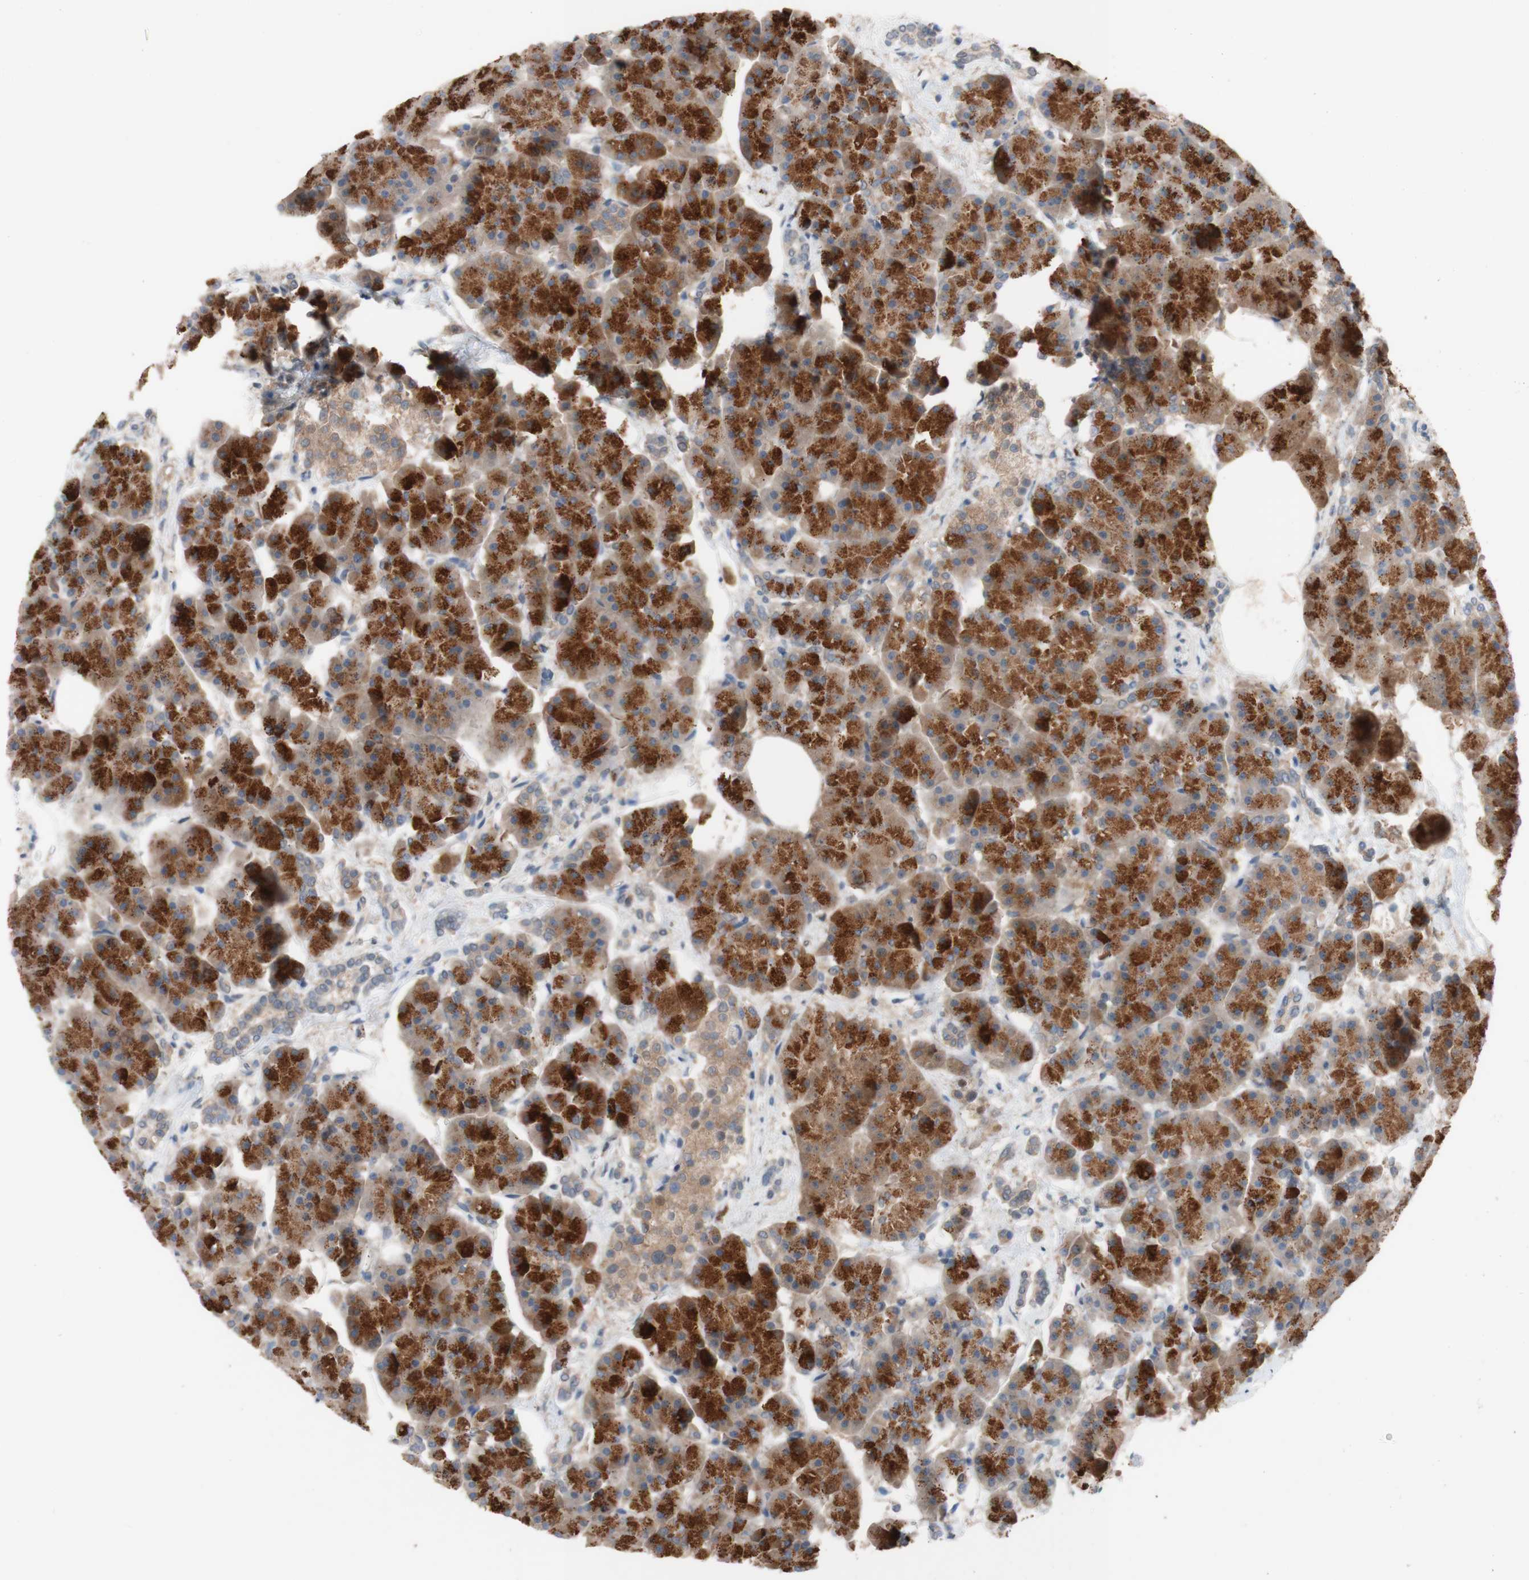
{"staining": {"intensity": "strong", "quantity": ">75%", "location": "cytoplasmic/membranous"}, "tissue": "pancreas", "cell_type": "Exocrine glandular cells", "image_type": "normal", "snomed": [{"axis": "morphology", "description": "Normal tissue, NOS"}, {"axis": "topography", "description": "Pancreas"}], "caption": "A high-resolution image shows immunohistochemistry staining of unremarkable pancreas, which exhibits strong cytoplasmic/membranous expression in approximately >75% of exocrine glandular cells. (DAB IHC with brightfield microscopy, high magnification).", "gene": "PEX2", "patient": {"sex": "female", "age": 70}}